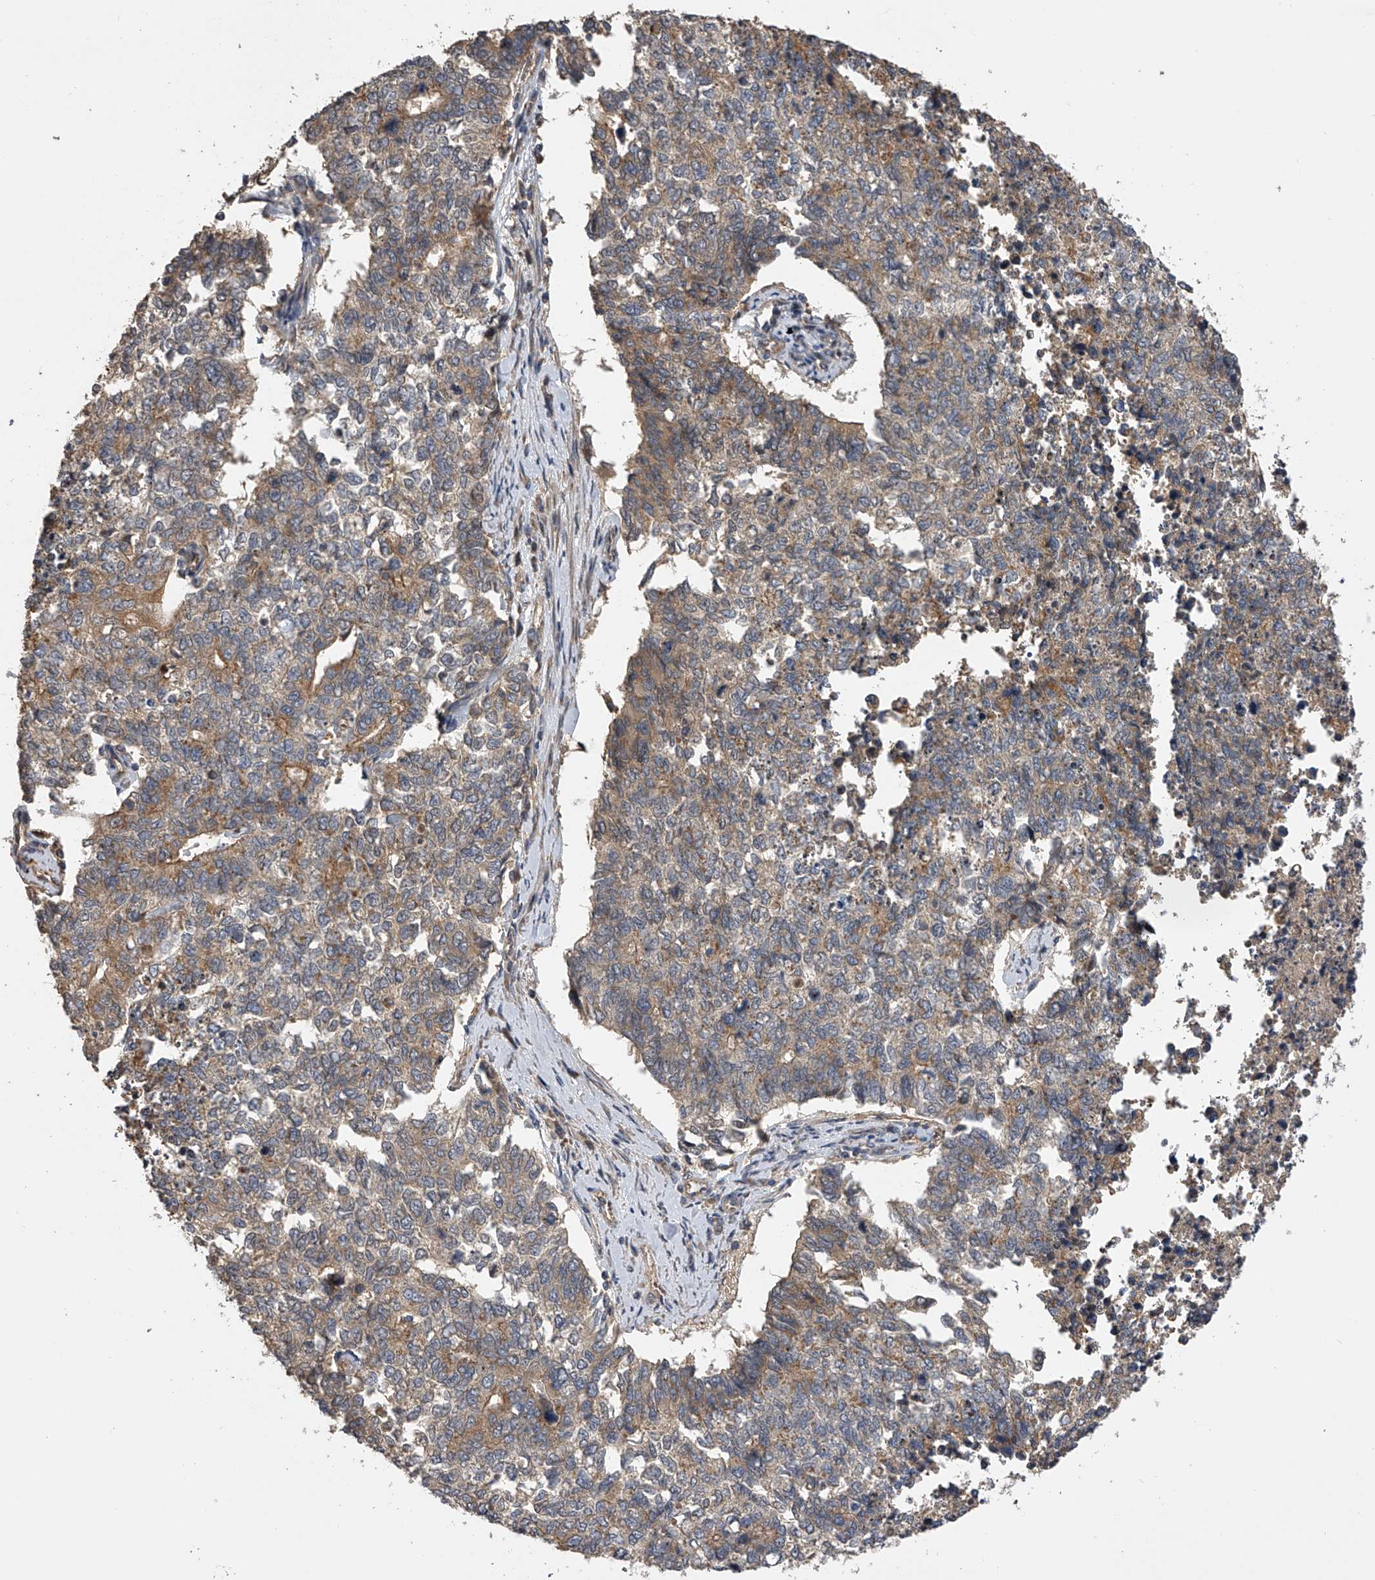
{"staining": {"intensity": "weak", "quantity": "25%-75%", "location": "cytoplasmic/membranous"}, "tissue": "cervical cancer", "cell_type": "Tumor cells", "image_type": "cancer", "snomed": [{"axis": "morphology", "description": "Squamous cell carcinoma, NOS"}, {"axis": "topography", "description": "Cervix"}], "caption": "Immunohistochemistry image of human squamous cell carcinoma (cervical) stained for a protein (brown), which reveals low levels of weak cytoplasmic/membranous expression in approximately 25%-75% of tumor cells.", "gene": "PTPRA", "patient": {"sex": "female", "age": 63}}